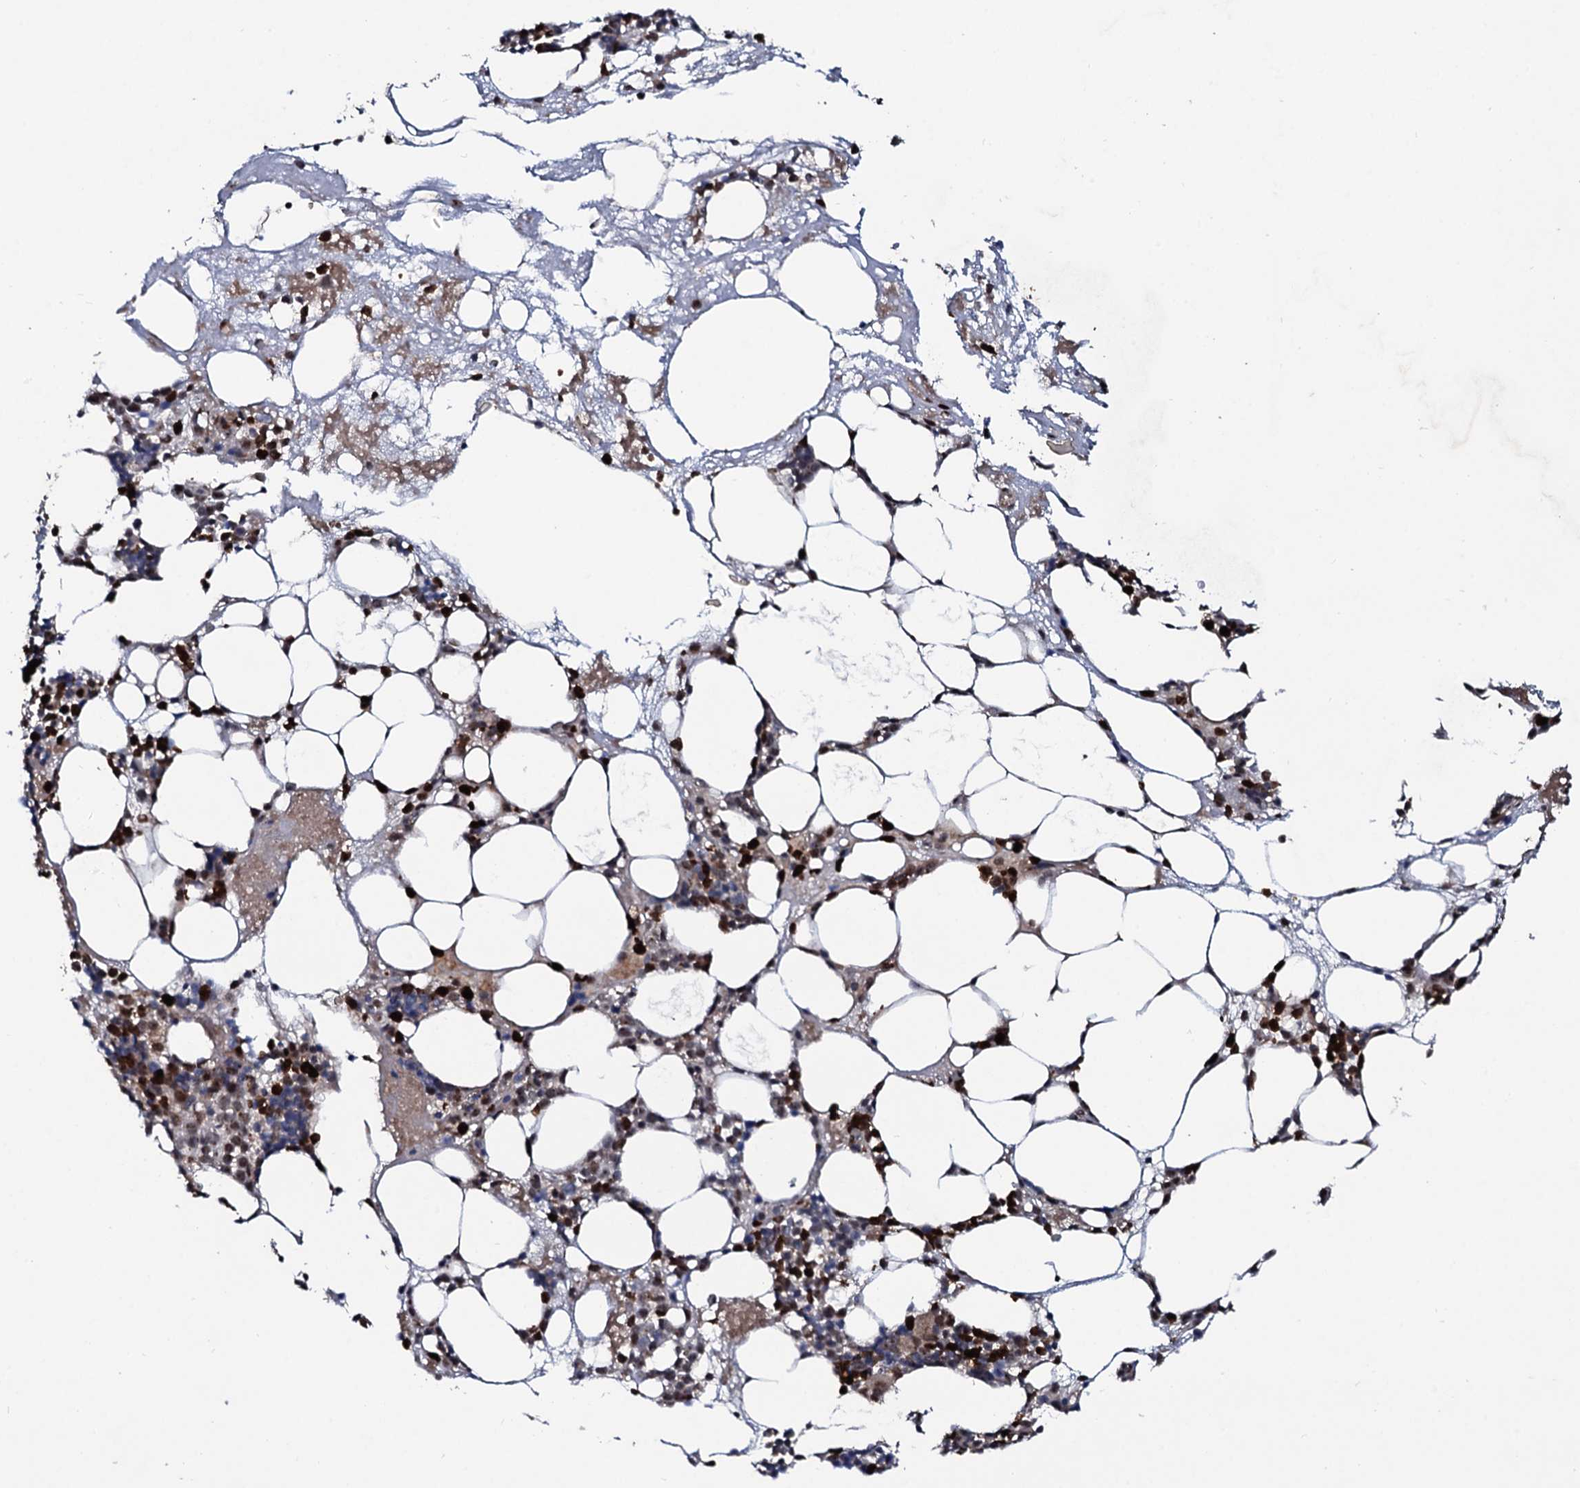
{"staining": {"intensity": "strong", "quantity": "25%-75%", "location": "cytoplasmic/membranous"}, "tissue": "bone marrow", "cell_type": "Hematopoietic cells", "image_type": "normal", "snomed": [{"axis": "morphology", "description": "Normal tissue, NOS"}, {"axis": "topography", "description": "Bone marrow"}], "caption": "Immunohistochemistry (IHC) staining of benign bone marrow, which reveals high levels of strong cytoplasmic/membranous positivity in approximately 25%-75% of hematopoietic cells indicating strong cytoplasmic/membranous protein positivity. The staining was performed using DAB (brown) for protein detection and nuclei were counterstained in hematoxylin (blue).", "gene": "COG6", "patient": {"sex": "male", "age": 80}}